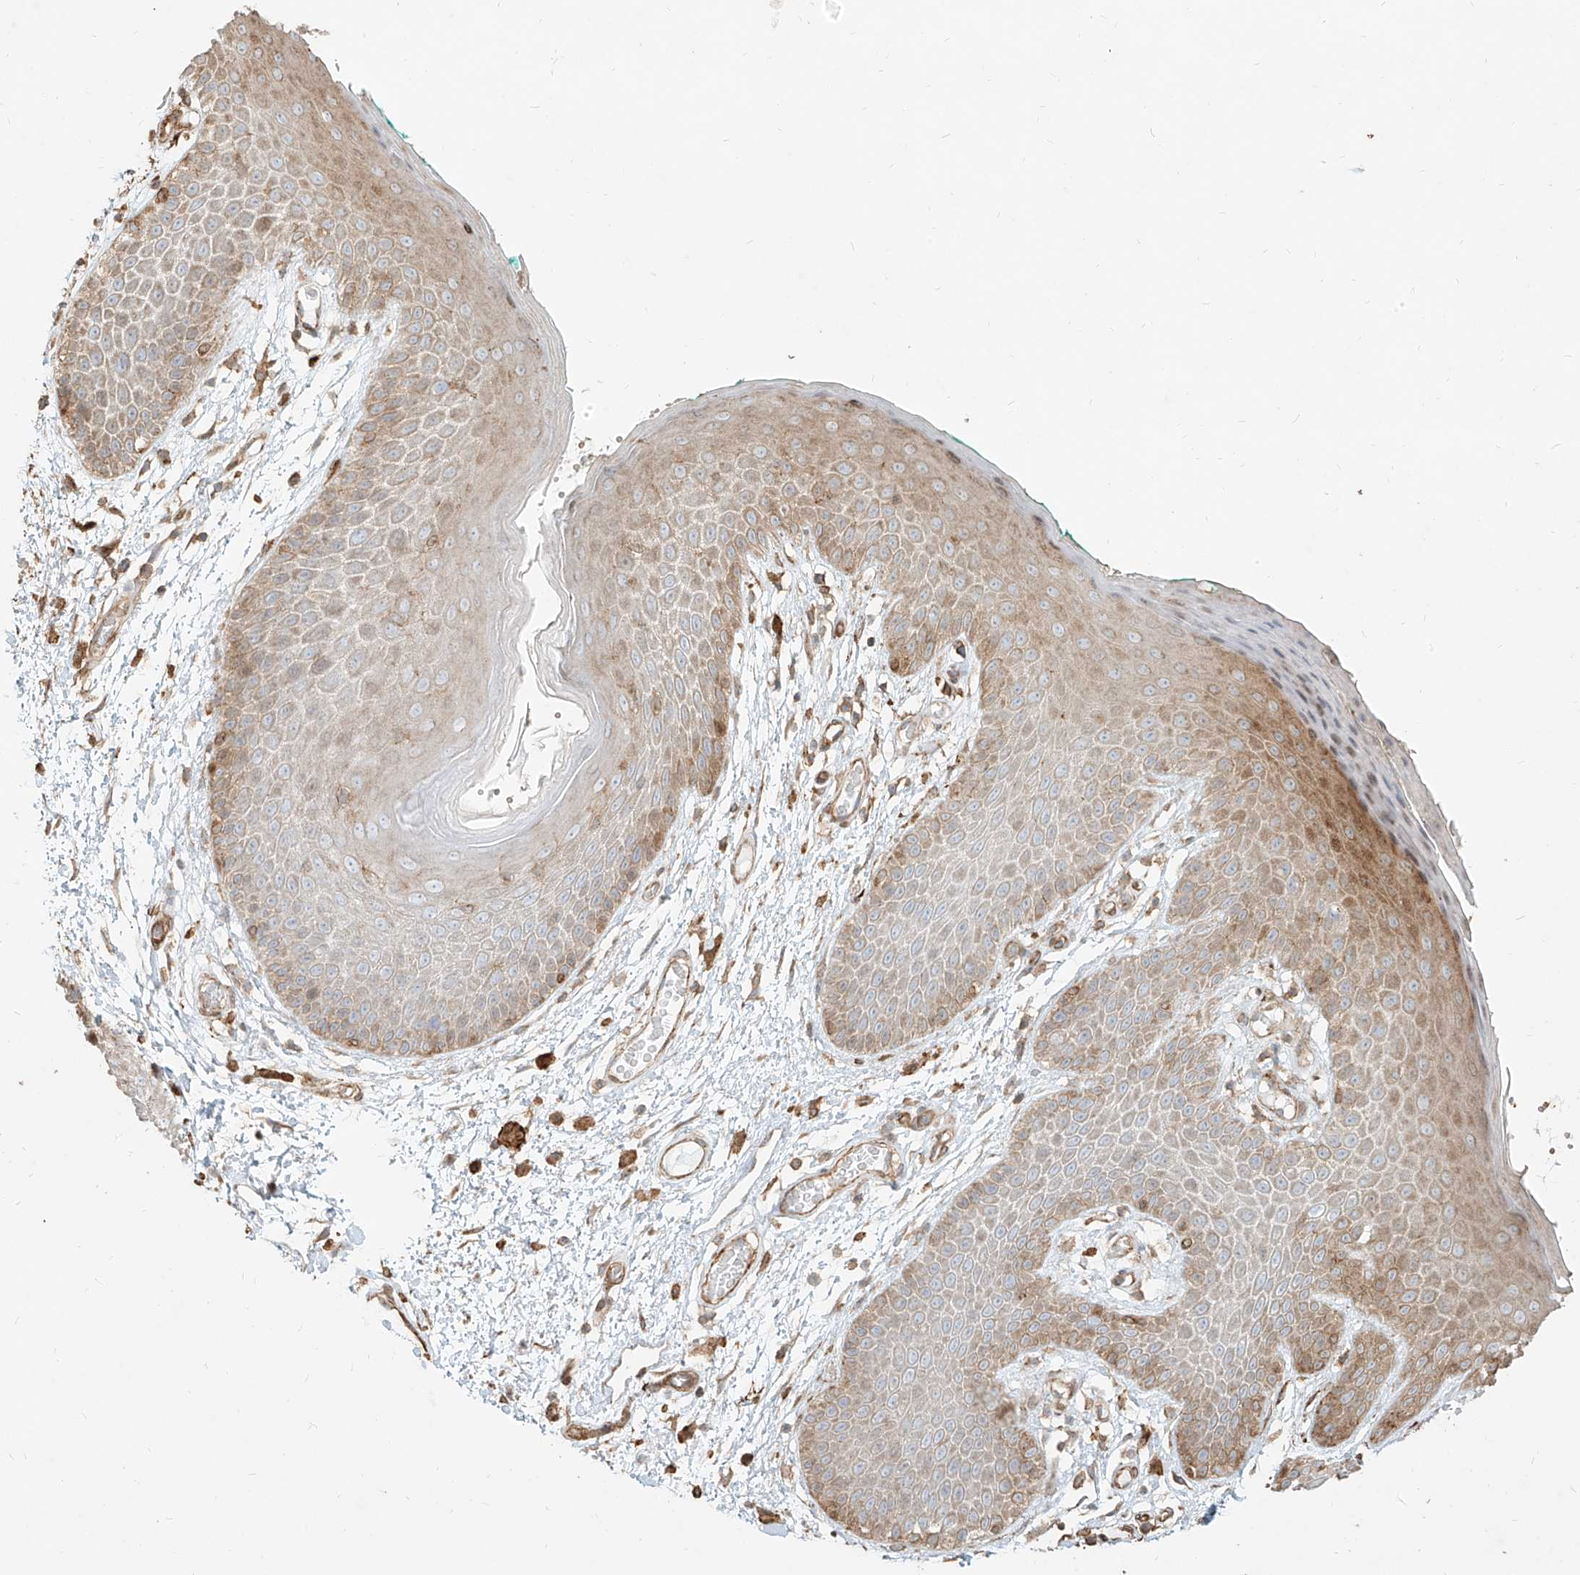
{"staining": {"intensity": "moderate", "quantity": "25%-75%", "location": "cytoplasmic/membranous"}, "tissue": "skin", "cell_type": "Epidermal cells", "image_type": "normal", "snomed": [{"axis": "morphology", "description": "Normal tissue, NOS"}, {"axis": "topography", "description": "Anal"}], "caption": "Immunohistochemical staining of normal skin demonstrates moderate cytoplasmic/membranous protein expression in about 25%-75% of epidermal cells. (Stains: DAB (3,3'-diaminobenzidine) in brown, nuclei in blue, Microscopy: brightfield microscopy at high magnification).", "gene": "MTX2", "patient": {"sex": "male", "age": 74}}